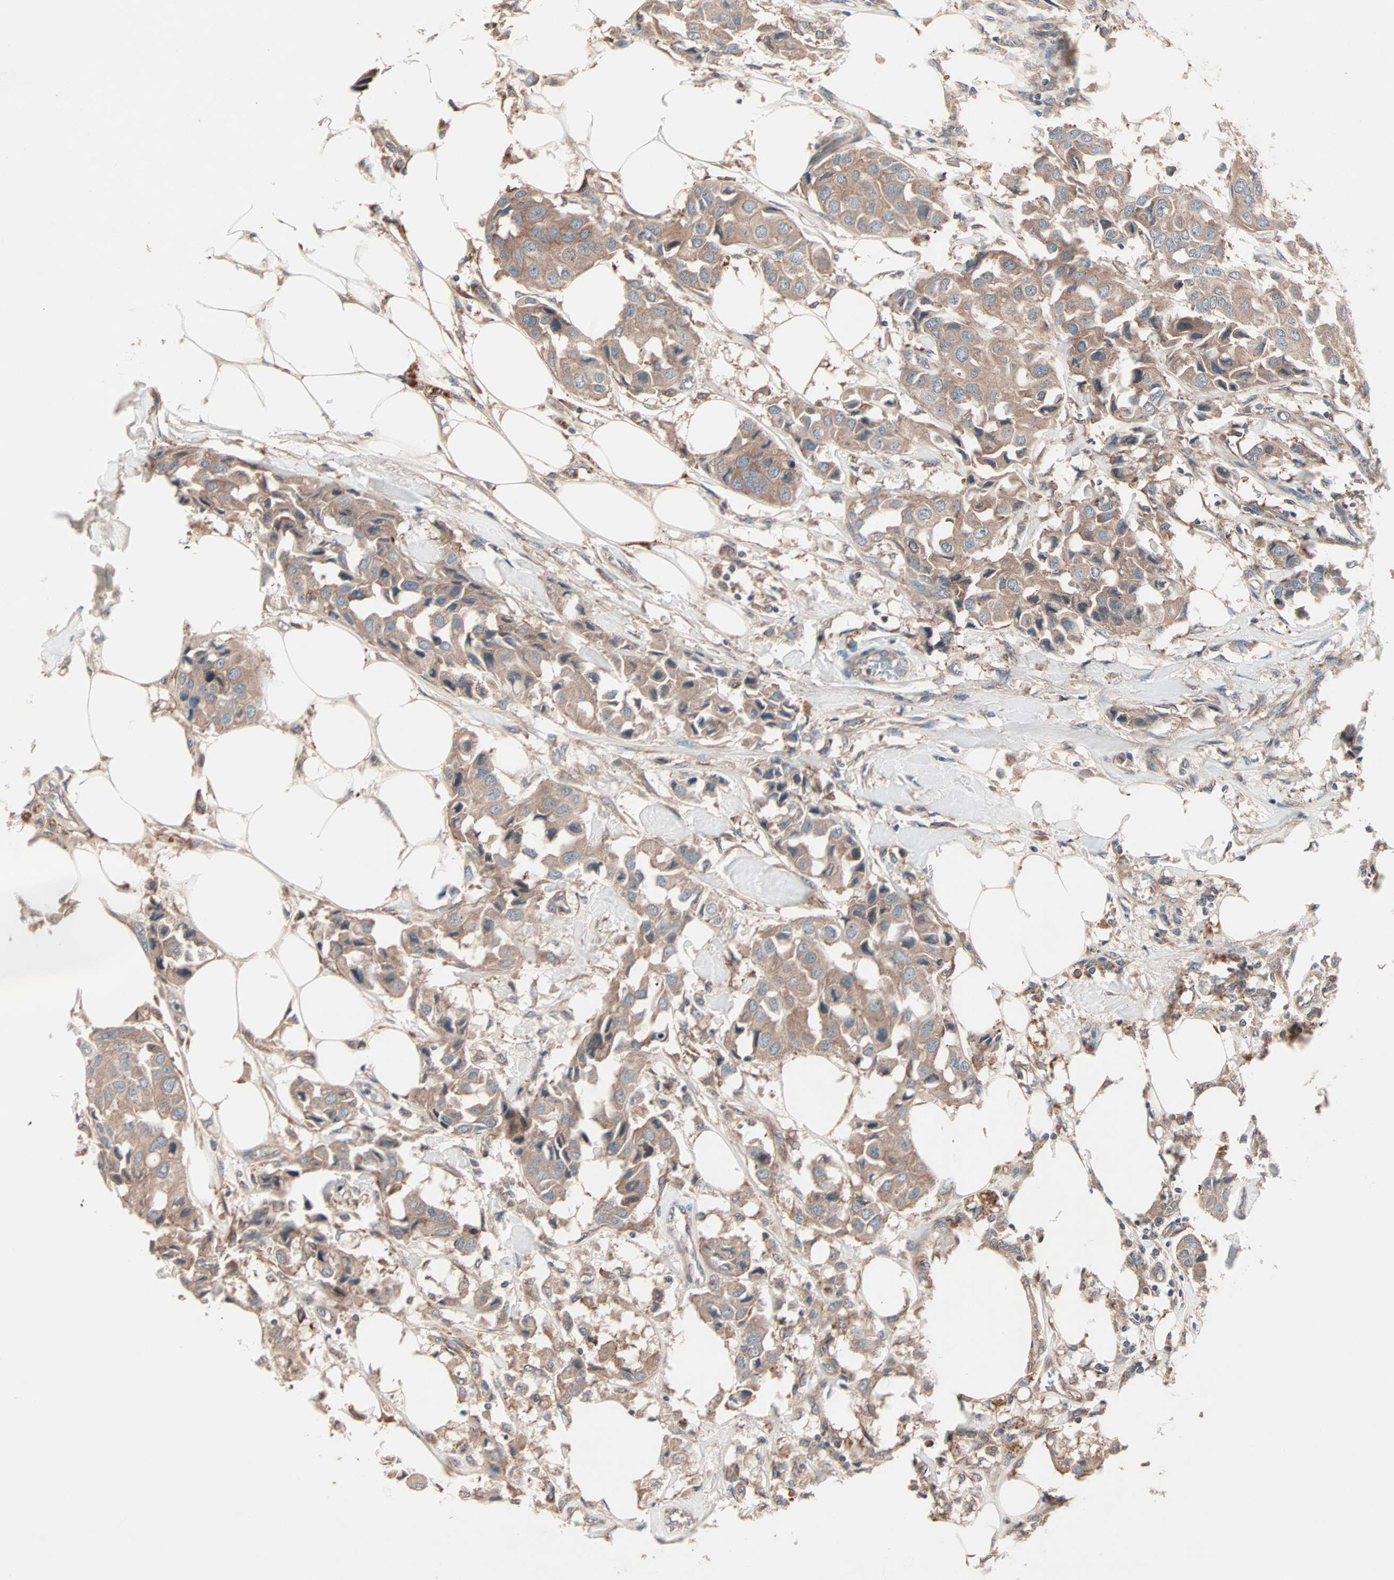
{"staining": {"intensity": "moderate", "quantity": ">75%", "location": "cytoplasmic/membranous"}, "tissue": "breast cancer", "cell_type": "Tumor cells", "image_type": "cancer", "snomed": [{"axis": "morphology", "description": "Duct carcinoma"}, {"axis": "topography", "description": "Breast"}], "caption": "Invasive ductal carcinoma (breast) stained with DAB IHC reveals medium levels of moderate cytoplasmic/membranous expression in approximately >75% of tumor cells. (DAB = brown stain, brightfield microscopy at high magnification).", "gene": "CAD", "patient": {"sex": "female", "age": 80}}